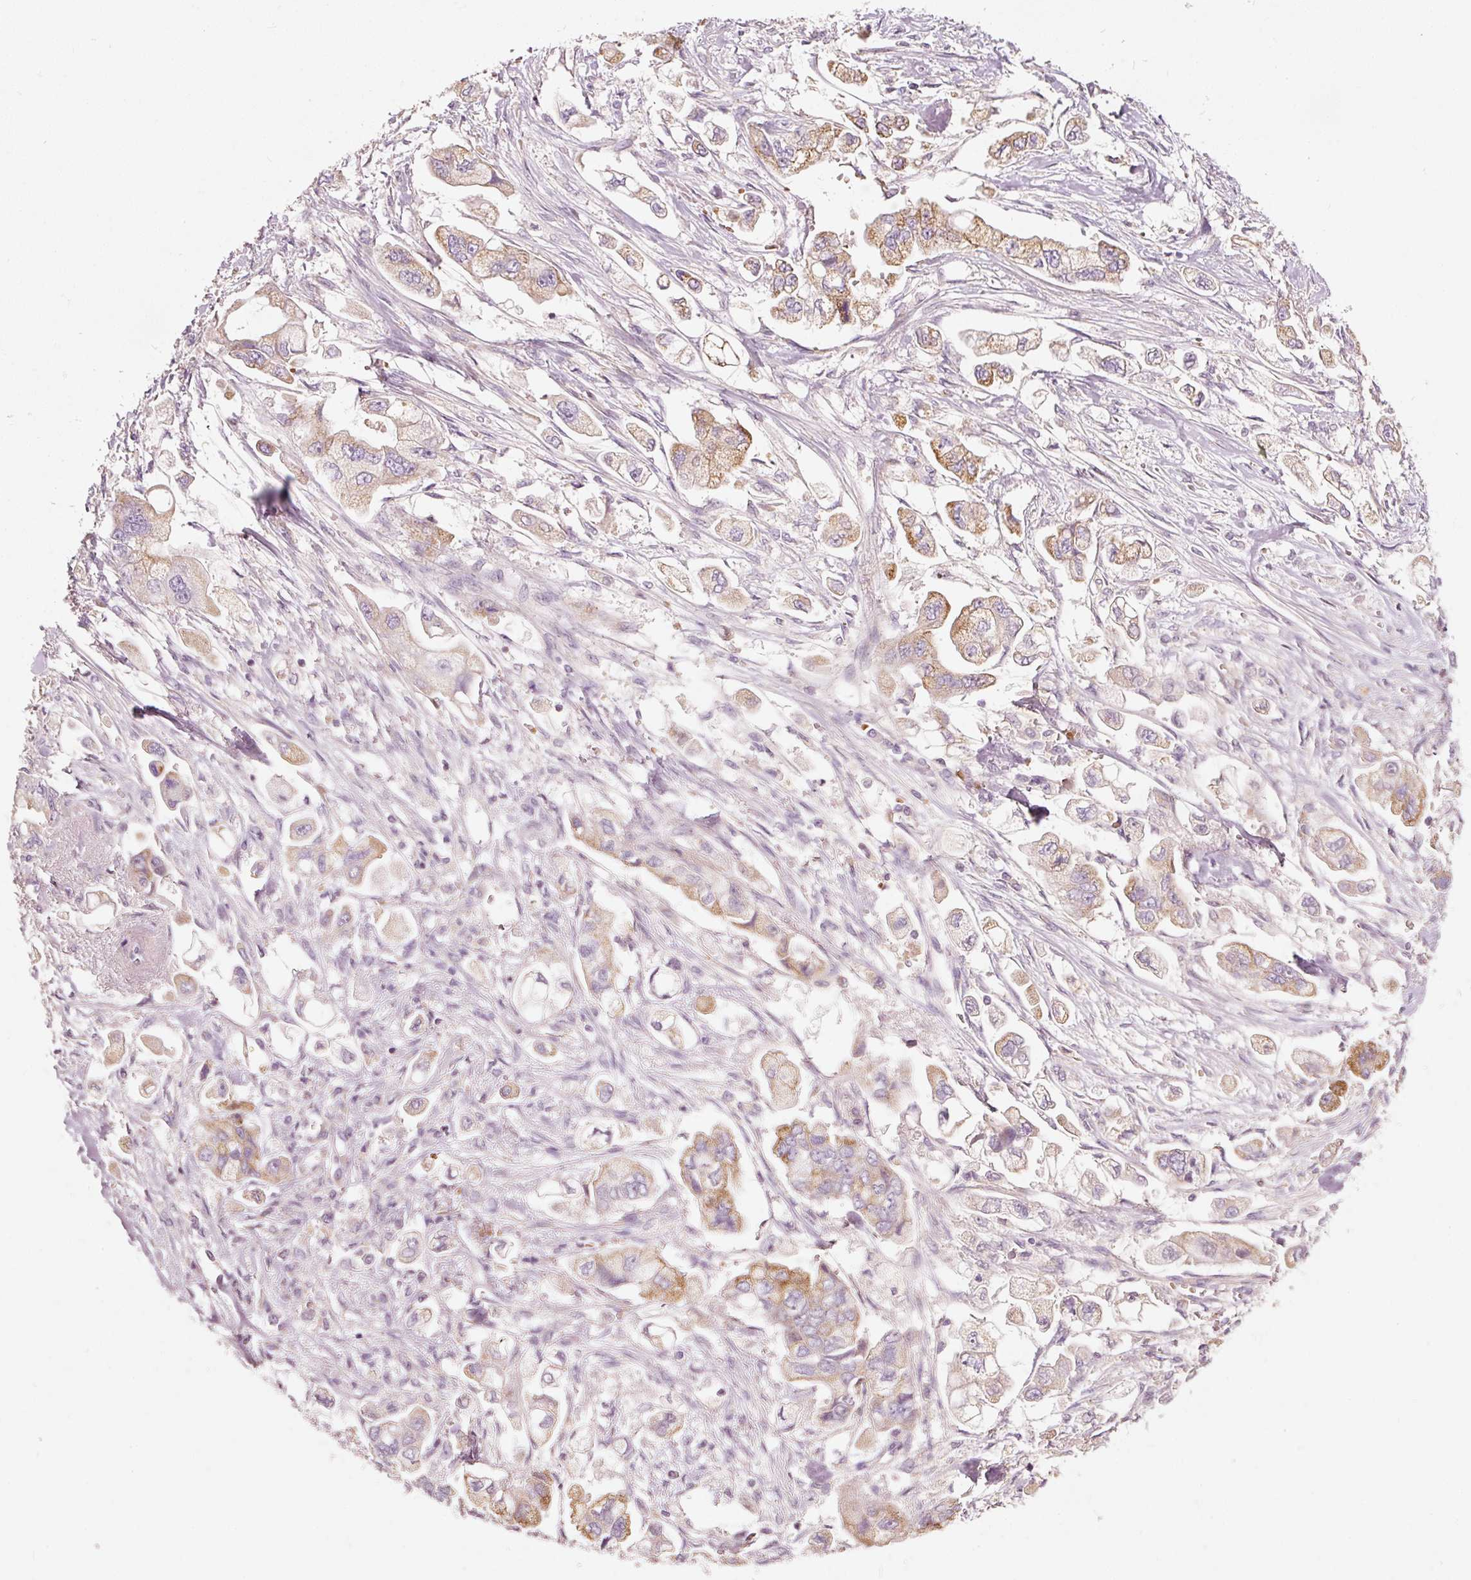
{"staining": {"intensity": "moderate", "quantity": "<25%", "location": "cytoplasmic/membranous"}, "tissue": "stomach cancer", "cell_type": "Tumor cells", "image_type": "cancer", "snomed": [{"axis": "morphology", "description": "Adenocarcinoma, NOS"}, {"axis": "topography", "description": "Stomach"}], "caption": "Immunohistochemistry (IHC) (DAB (3,3'-diaminobenzidine)) staining of stomach adenocarcinoma exhibits moderate cytoplasmic/membranous protein positivity in about <25% of tumor cells.", "gene": "KLHL21", "patient": {"sex": "male", "age": 62}}